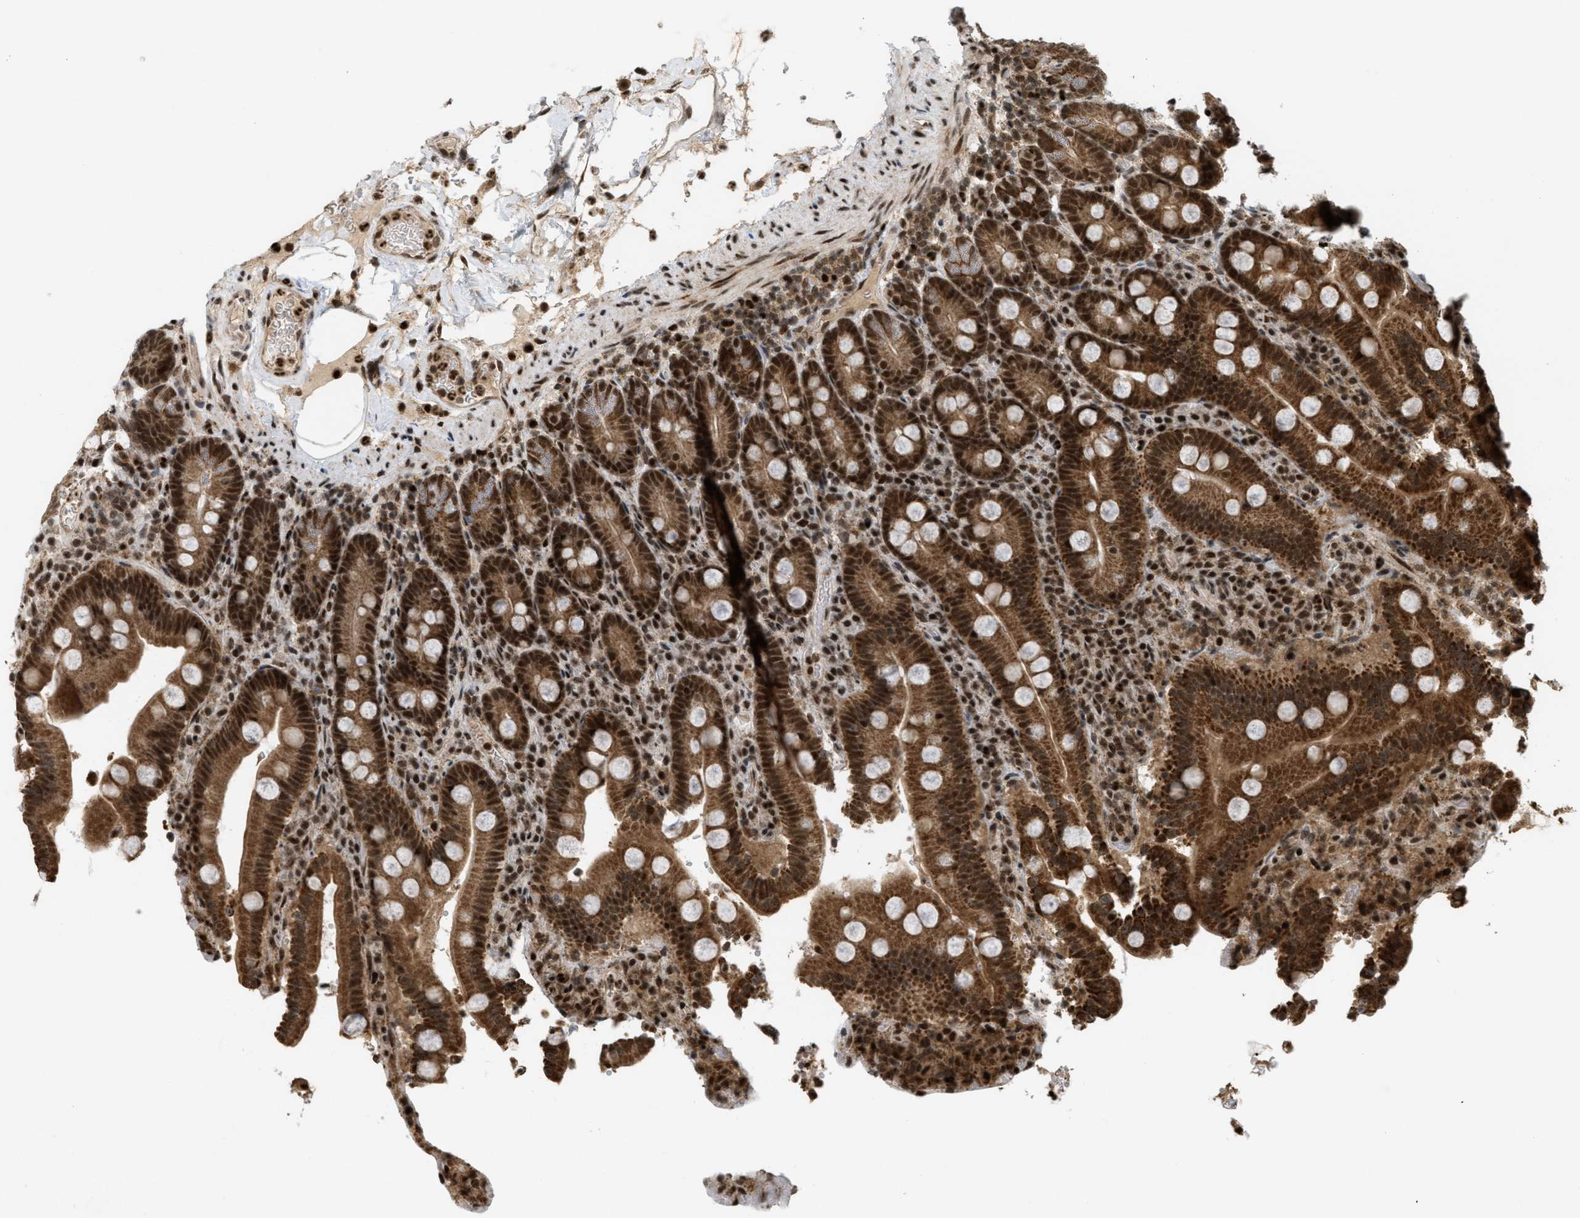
{"staining": {"intensity": "strong", "quantity": ">75%", "location": "cytoplasmic/membranous,nuclear"}, "tissue": "duodenum", "cell_type": "Glandular cells", "image_type": "normal", "snomed": [{"axis": "morphology", "description": "Normal tissue, NOS"}, {"axis": "topography", "description": "Small intestine, NOS"}], "caption": "Immunohistochemical staining of unremarkable human duodenum exhibits strong cytoplasmic/membranous,nuclear protein positivity in approximately >75% of glandular cells. Using DAB (3,3'-diaminobenzidine) (brown) and hematoxylin (blue) stains, captured at high magnification using brightfield microscopy.", "gene": "TLK1", "patient": {"sex": "female", "age": 71}}